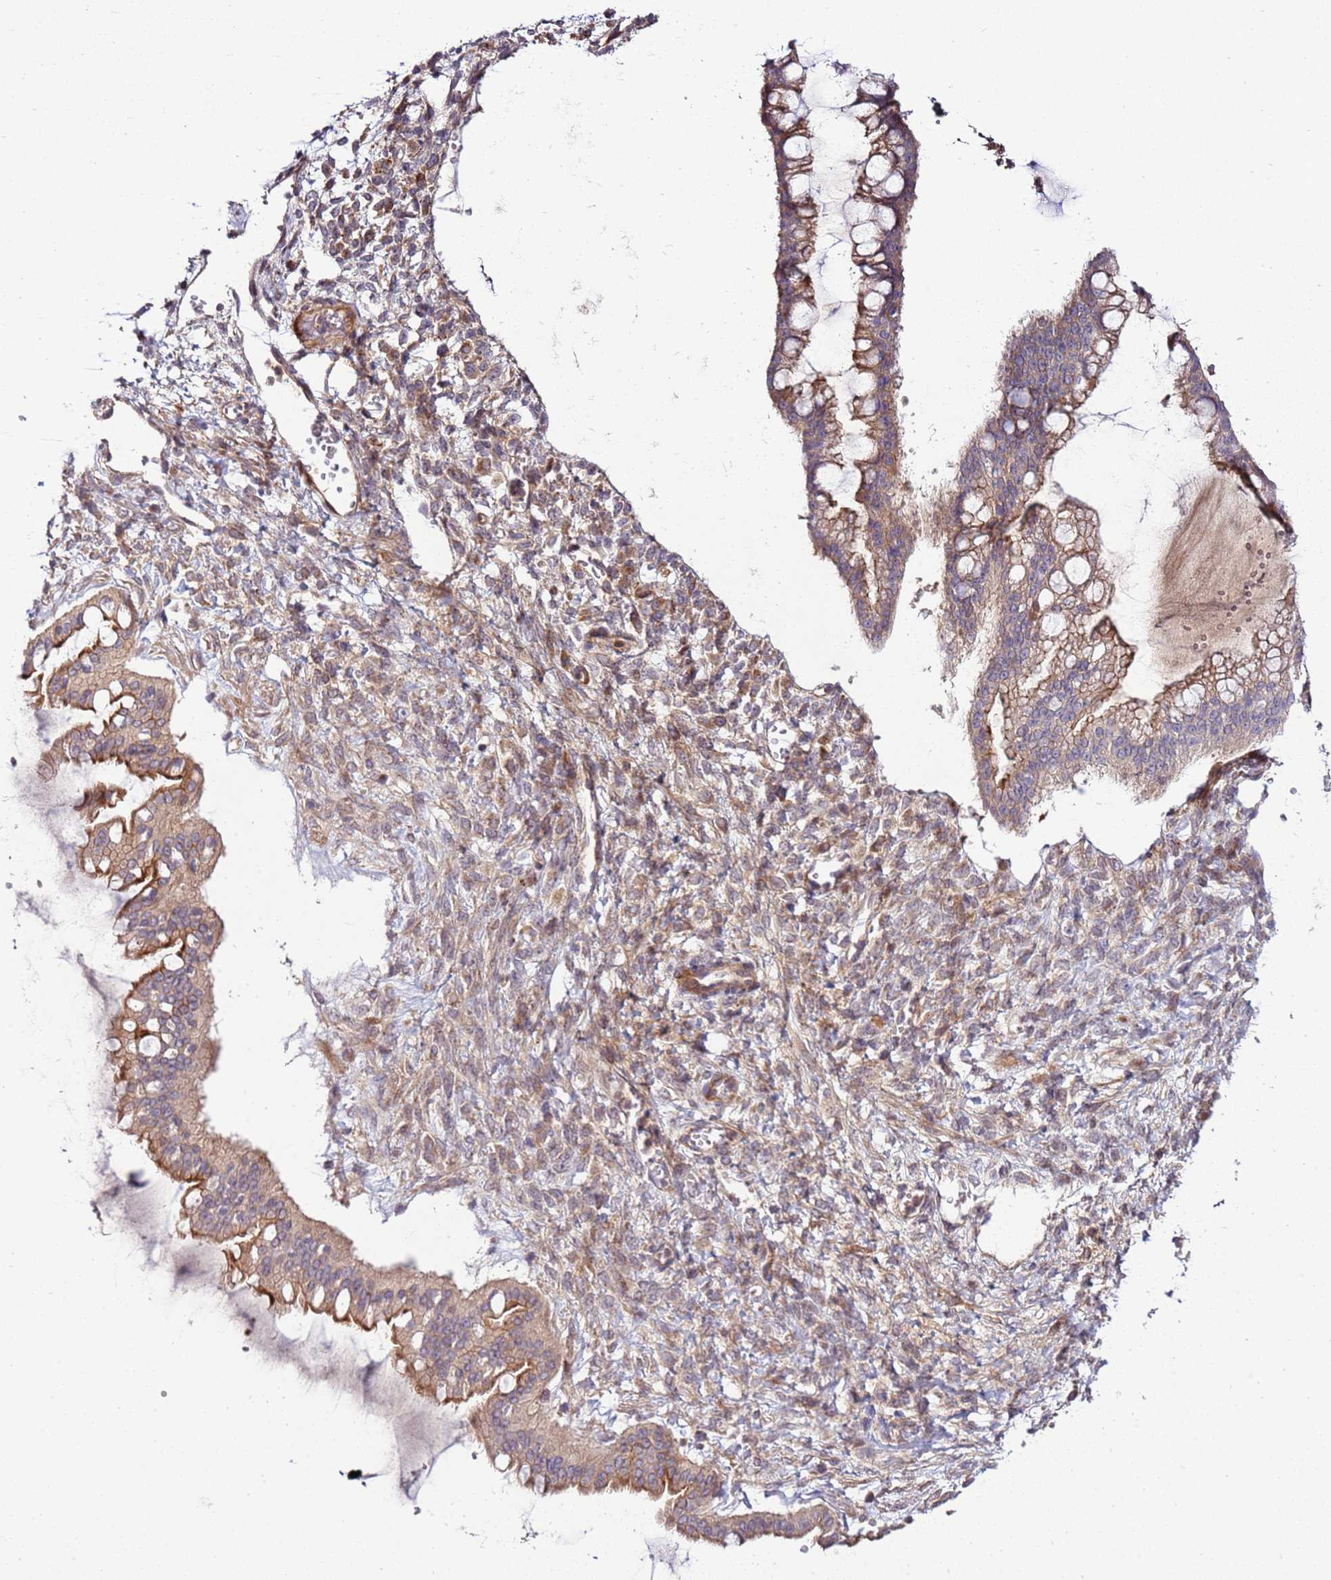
{"staining": {"intensity": "moderate", "quantity": ">75%", "location": "cytoplasmic/membranous"}, "tissue": "ovarian cancer", "cell_type": "Tumor cells", "image_type": "cancer", "snomed": [{"axis": "morphology", "description": "Cystadenocarcinoma, mucinous, NOS"}, {"axis": "topography", "description": "Ovary"}], "caption": "IHC micrograph of ovarian cancer stained for a protein (brown), which shows medium levels of moderate cytoplasmic/membranous staining in approximately >75% of tumor cells.", "gene": "ZNF624", "patient": {"sex": "female", "age": 73}}